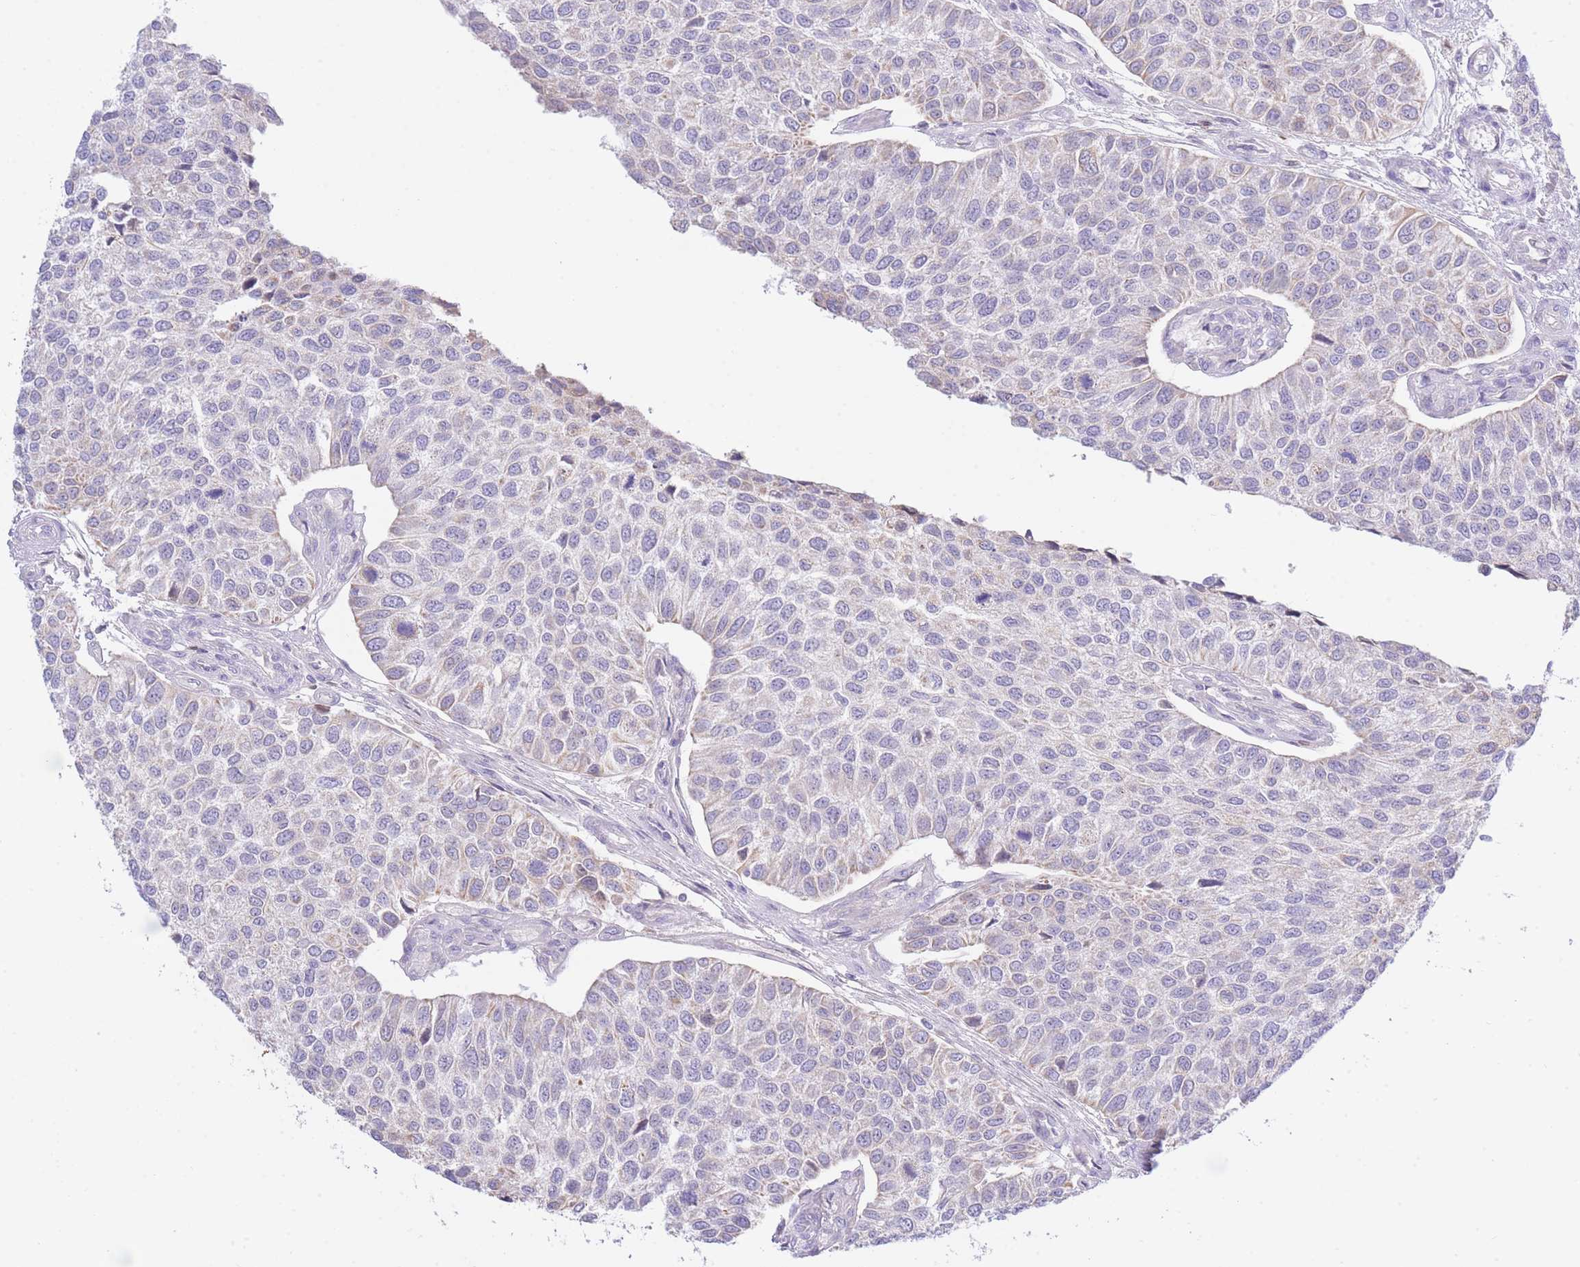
{"staining": {"intensity": "negative", "quantity": "none", "location": "none"}, "tissue": "urothelial cancer", "cell_type": "Tumor cells", "image_type": "cancer", "snomed": [{"axis": "morphology", "description": "Urothelial carcinoma, NOS"}, {"axis": "topography", "description": "Urinary bladder"}], "caption": "Histopathology image shows no significant protein staining in tumor cells of urothelial cancer.", "gene": "NANP", "patient": {"sex": "male", "age": 55}}